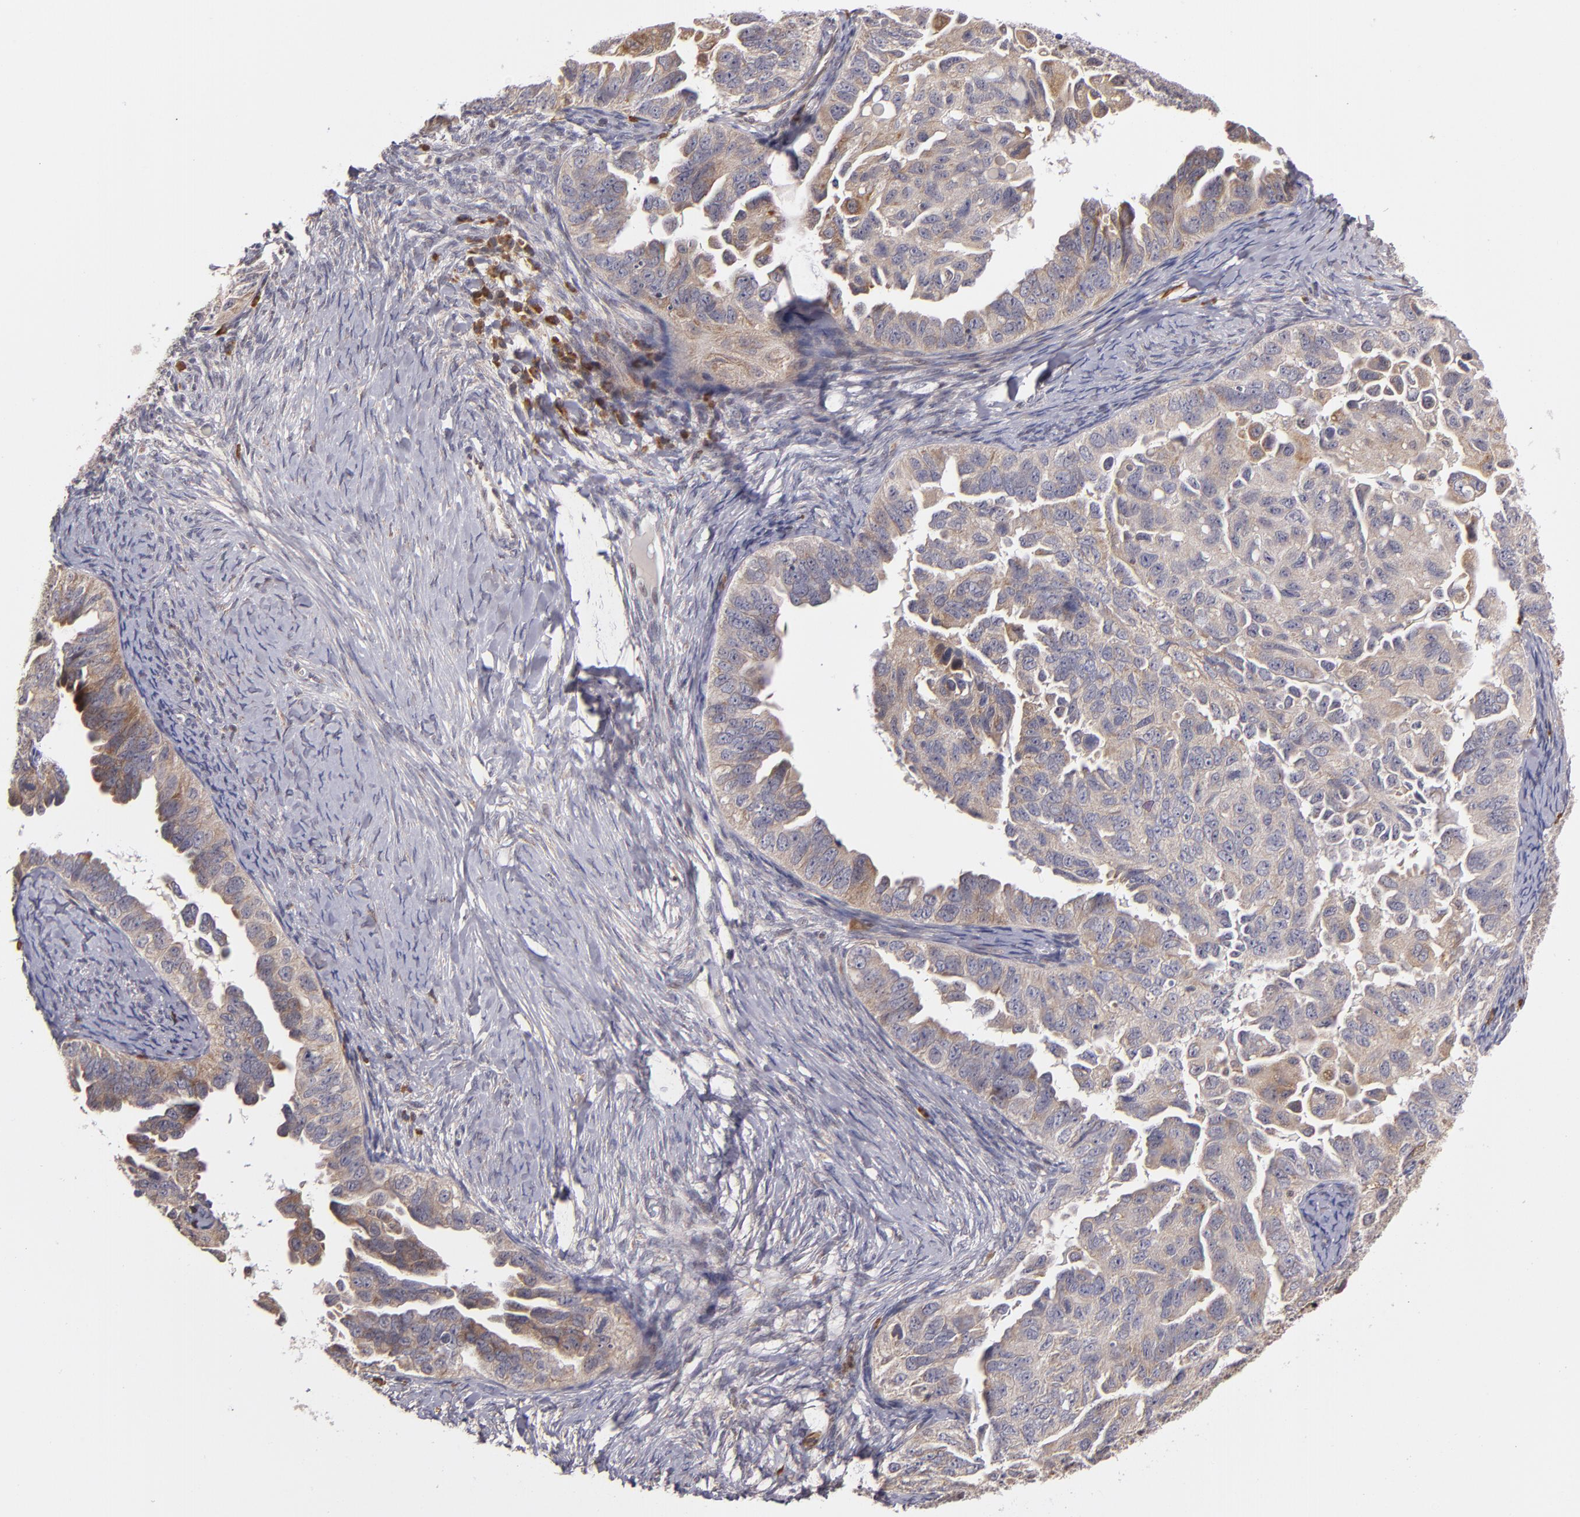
{"staining": {"intensity": "weak", "quantity": ">75%", "location": "cytoplasmic/membranous"}, "tissue": "ovarian cancer", "cell_type": "Tumor cells", "image_type": "cancer", "snomed": [{"axis": "morphology", "description": "Cystadenocarcinoma, serous, NOS"}, {"axis": "topography", "description": "Ovary"}], "caption": "This is an image of immunohistochemistry (IHC) staining of ovarian cancer (serous cystadenocarcinoma), which shows weak expression in the cytoplasmic/membranous of tumor cells.", "gene": "CASP1", "patient": {"sex": "female", "age": 82}}